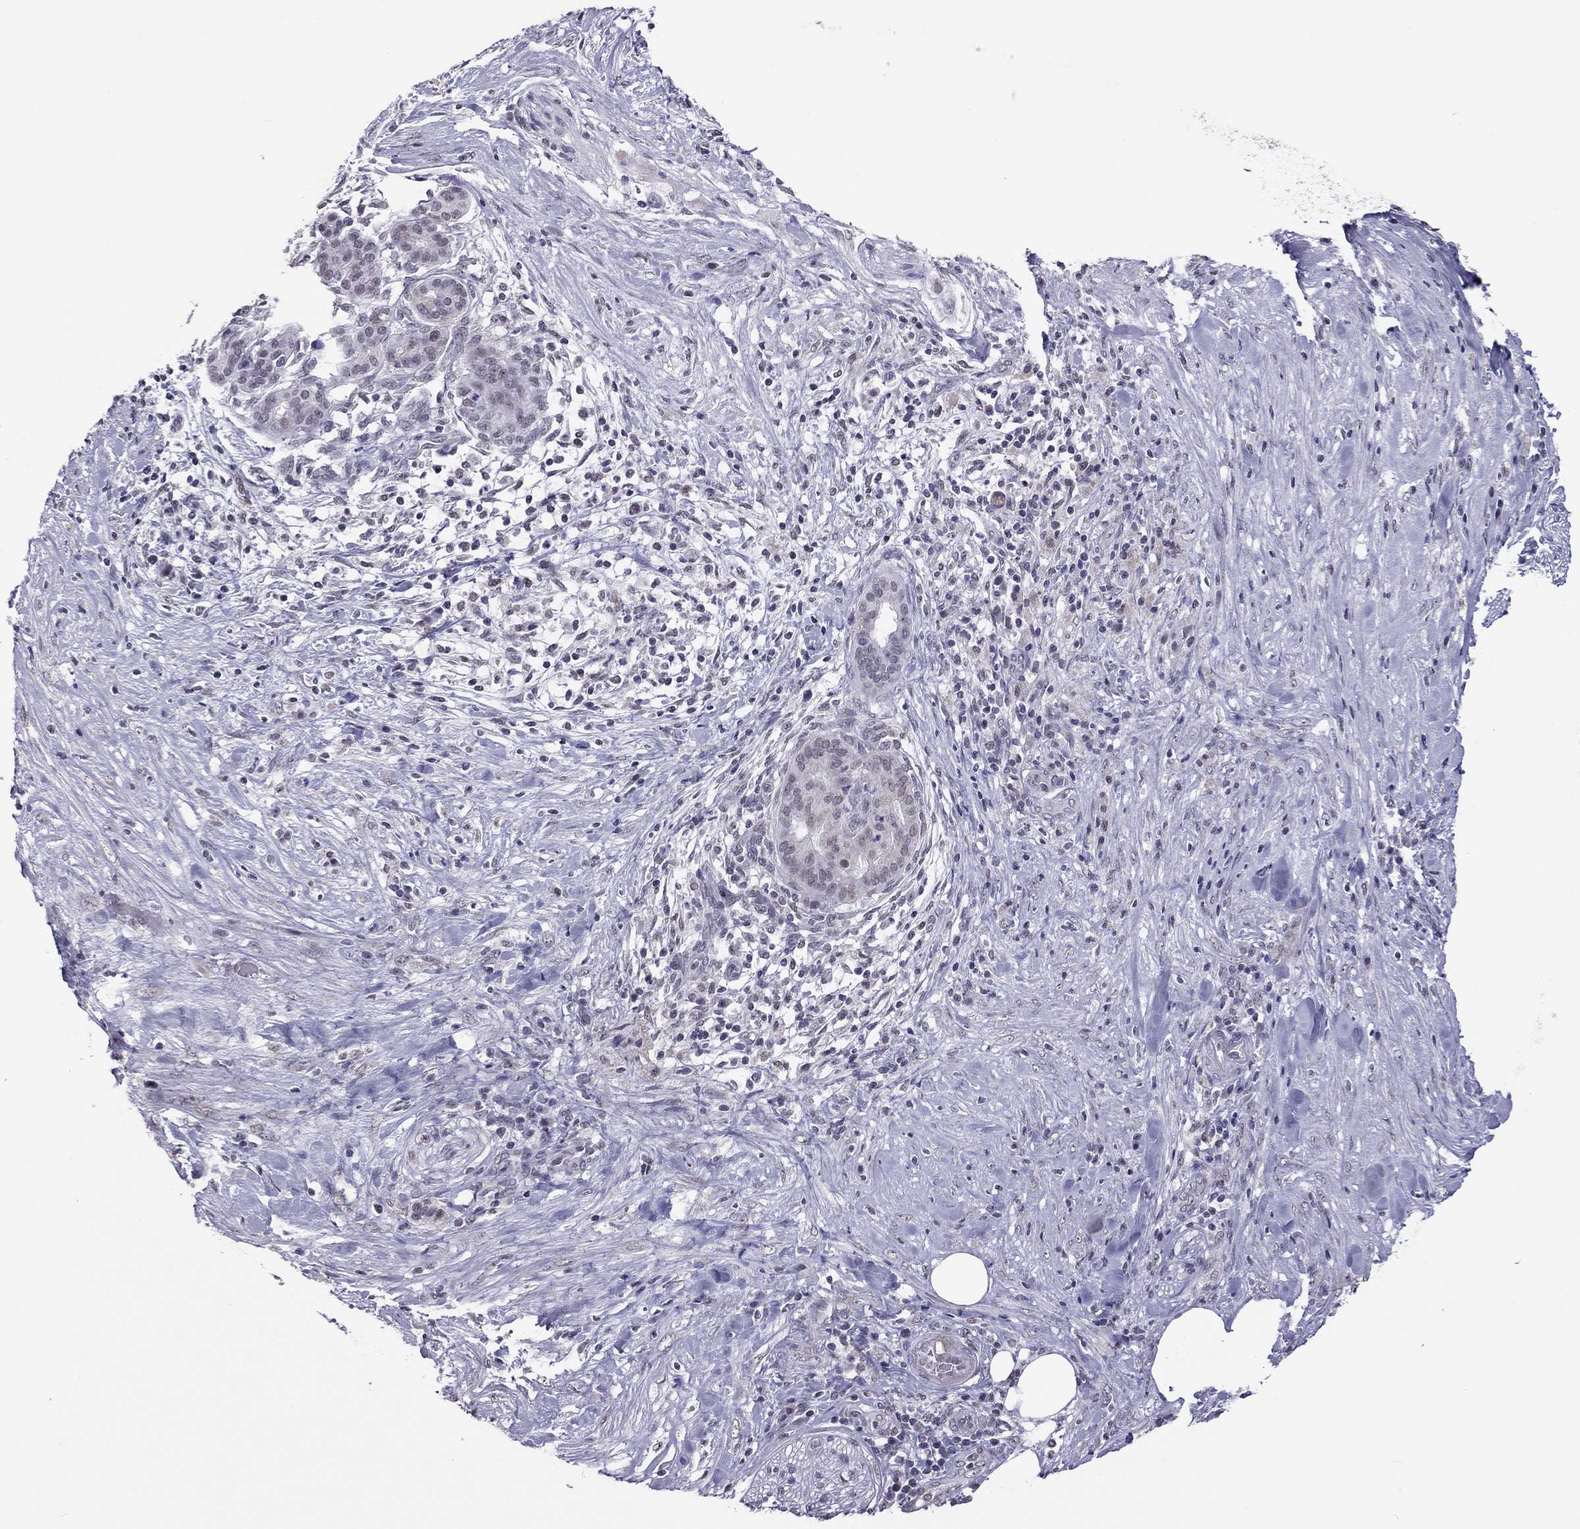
{"staining": {"intensity": "negative", "quantity": "none", "location": "none"}, "tissue": "pancreatic cancer", "cell_type": "Tumor cells", "image_type": "cancer", "snomed": [{"axis": "morphology", "description": "Adenocarcinoma, NOS"}, {"axis": "topography", "description": "Pancreas"}], "caption": "The histopathology image exhibits no staining of tumor cells in pancreatic cancer.", "gene": "PPP1R3A", "patient": {"sex": "male", "age": 44}}